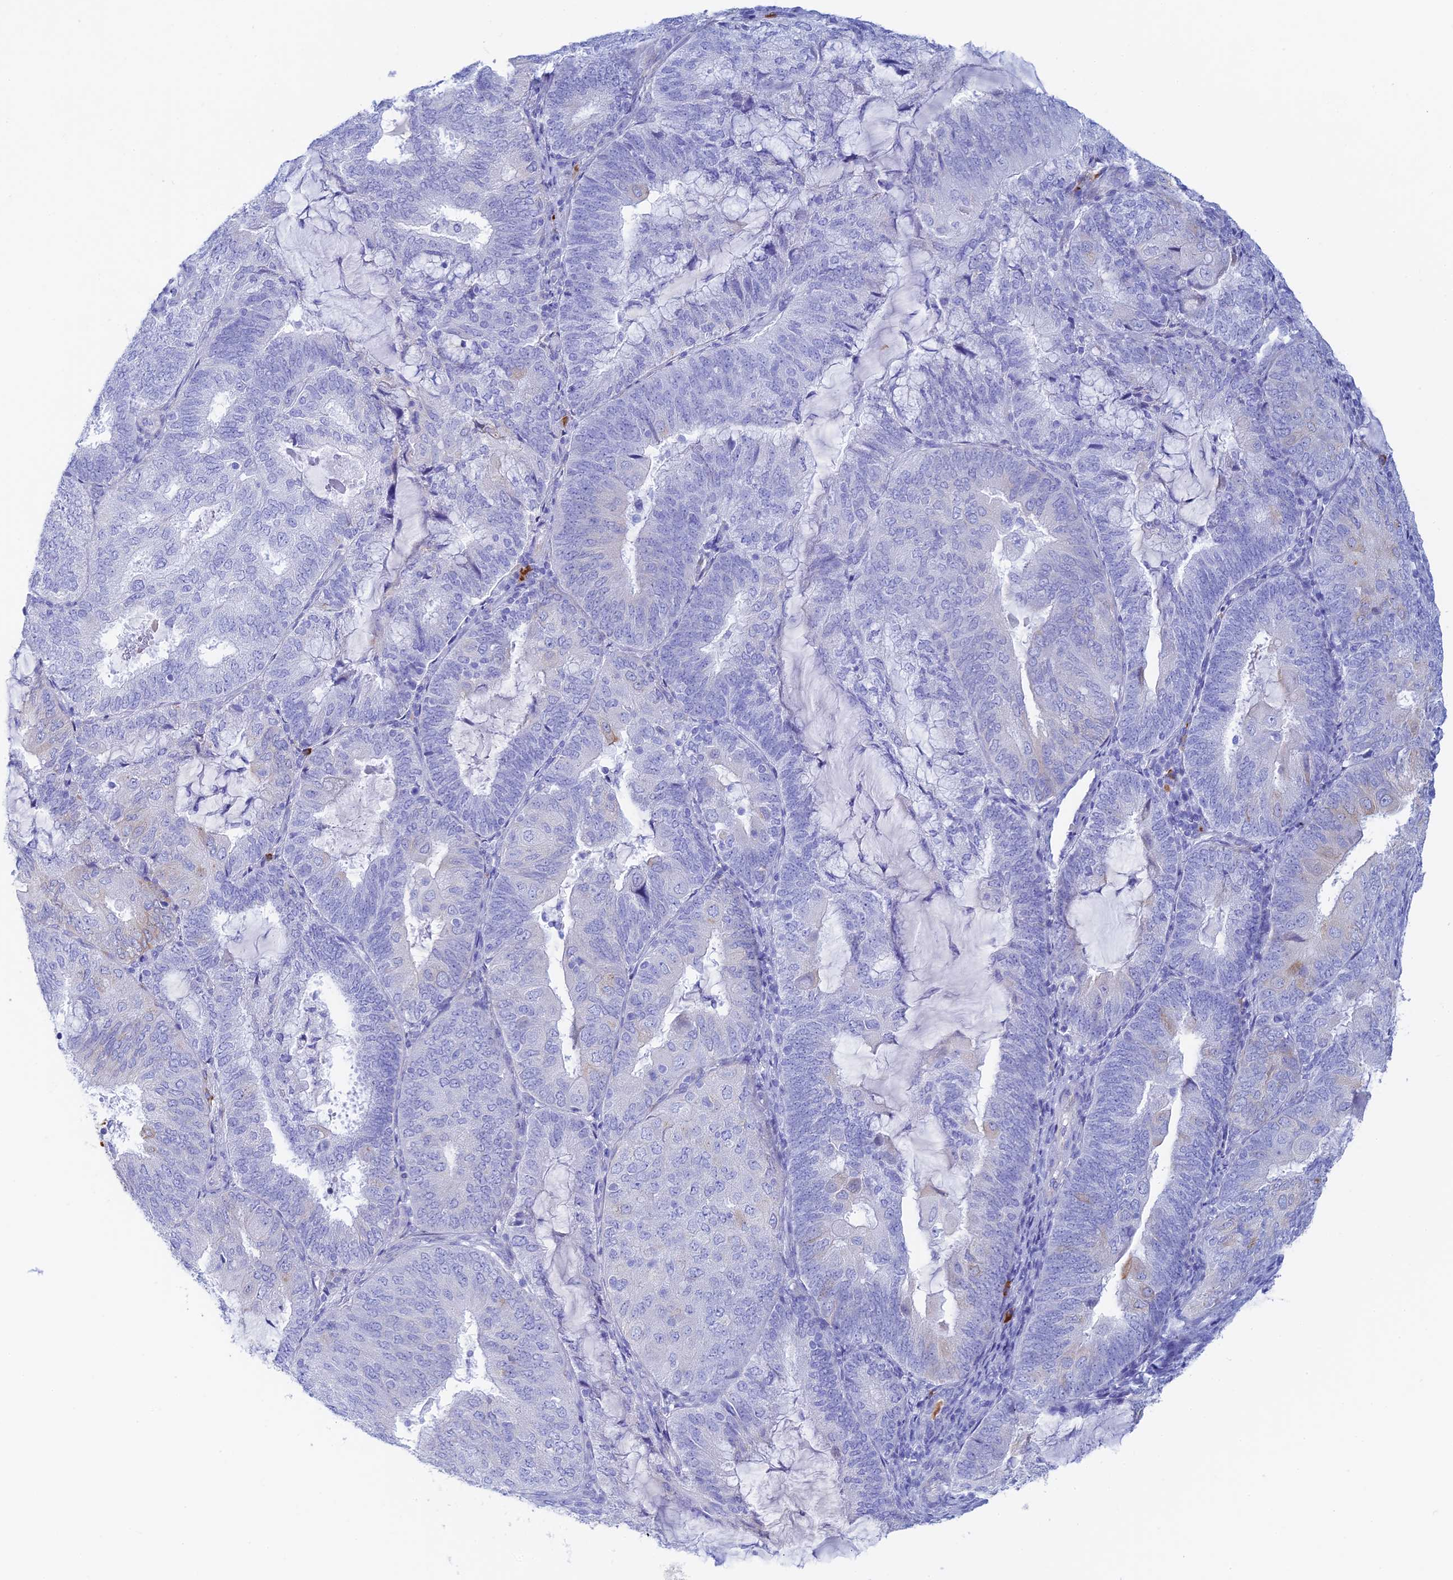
{"staining": {"intensity": "negative", "quantity": "none", "location": "none"}, "tissue": "endometrial cancer", "cell_type": "Tumor cells", "image_type": "cancer", "snomed": [{"axis": "morphology", "description": "Adenocarcinoma, NOS"}, {"axis": "topography", "description": "Endometrium"}], "caption": "This micrograph is of endometrial adenocarcinoma stained with IHC to label a protein in brown with the nuclei are counter-stained blue. There is no staining in tumor cells.", "gene": "CEP152", "patient": {"sex": "female", "age": 81}}